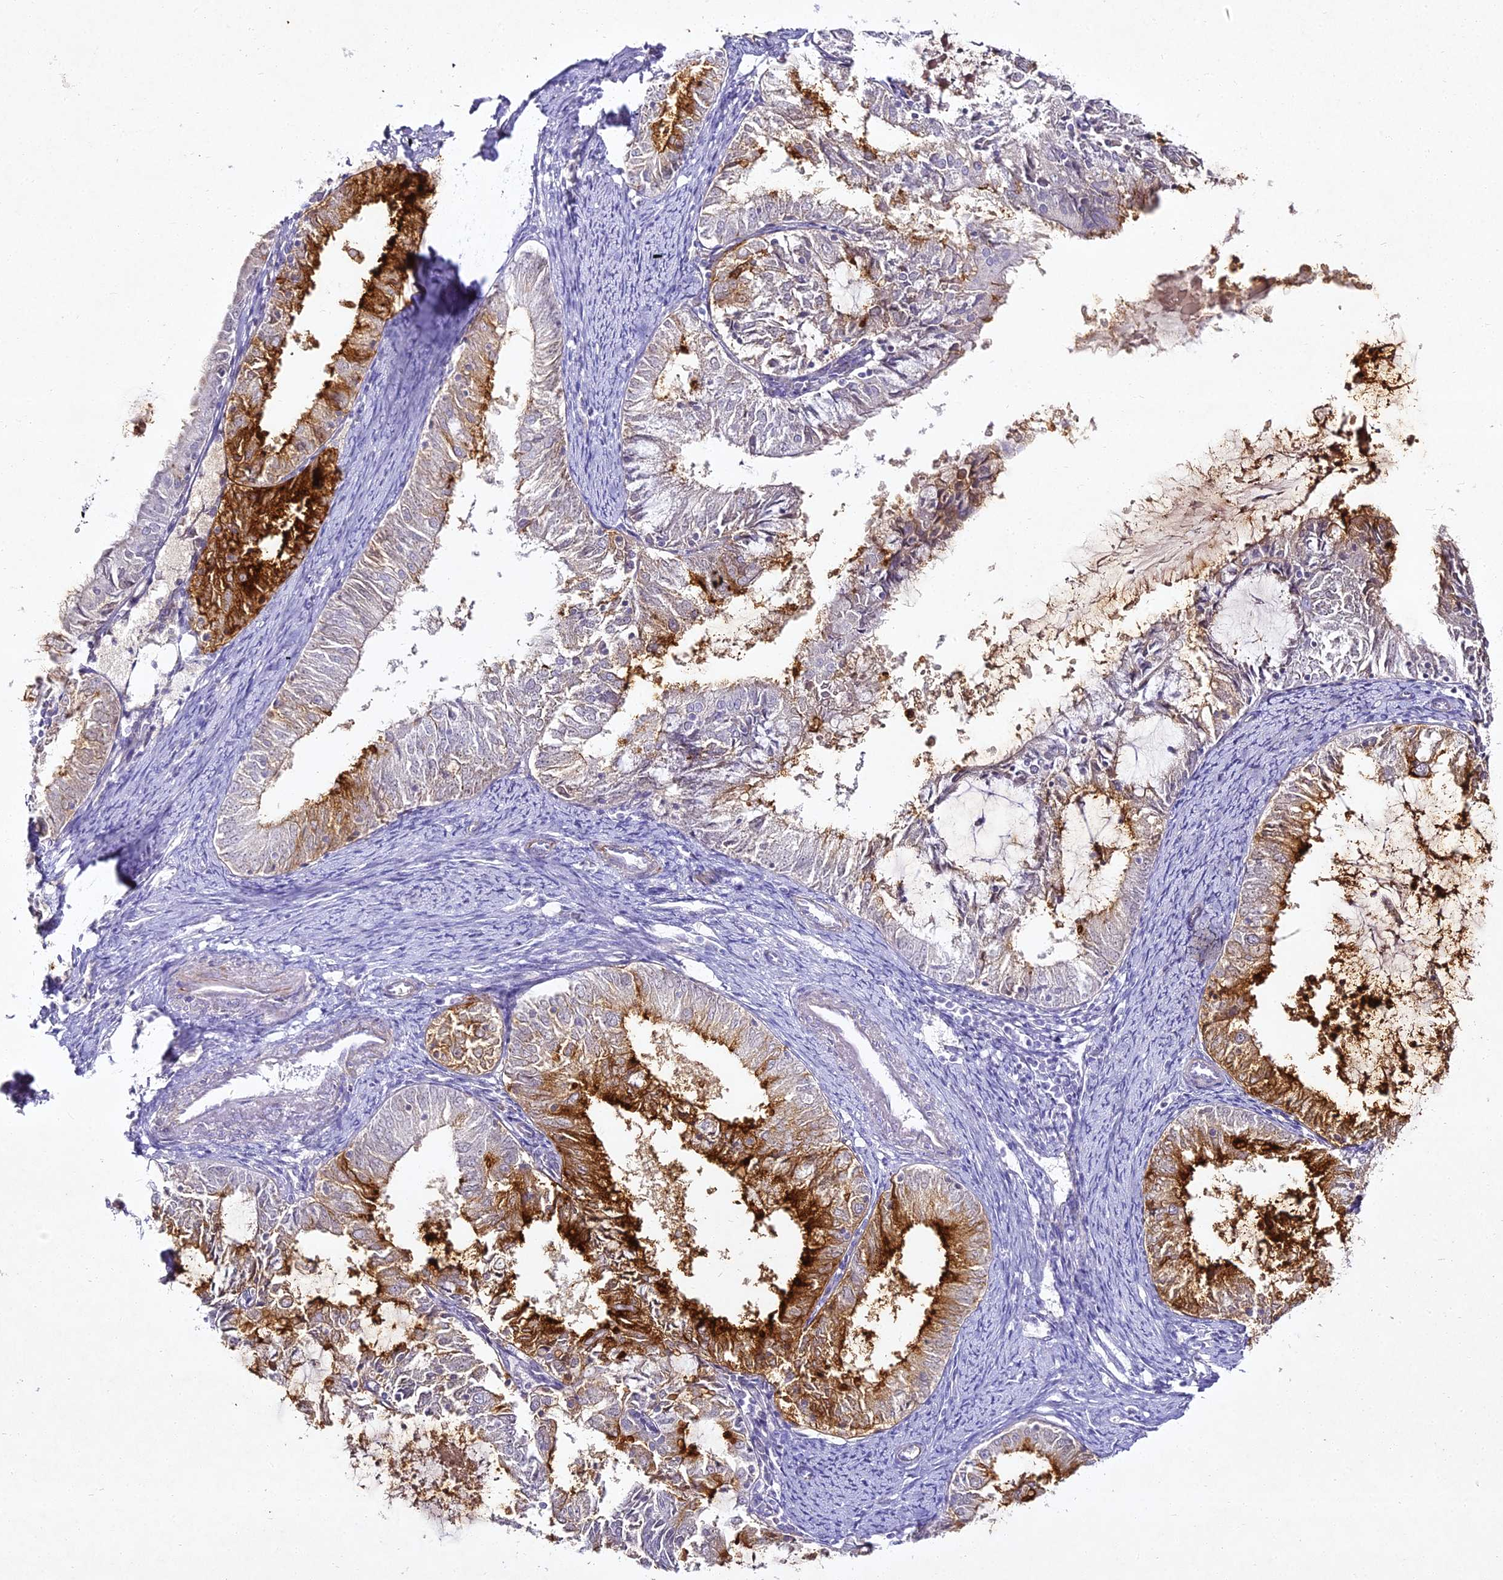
{"staining": {"intensity": "strong", "quantity": "<25%", "location": "cytoplasmic/membranous"}, "tissue": "endometrial cancer", "cell_type": "Tumor cells", "image_type": "cancer", "snomed": [{"axis": "morphology", "description": "Adenocarcinoma, NOS"}, {"axis": "topography", "description": "Endometrium"}], "caption": "Tumor cells display medium levels of strong cytoplasmic/membranous expression in about <25% of cells in human endometrial cancer.", "gene": "ALPG", "patient": {"sex": "female", "age": 57}}